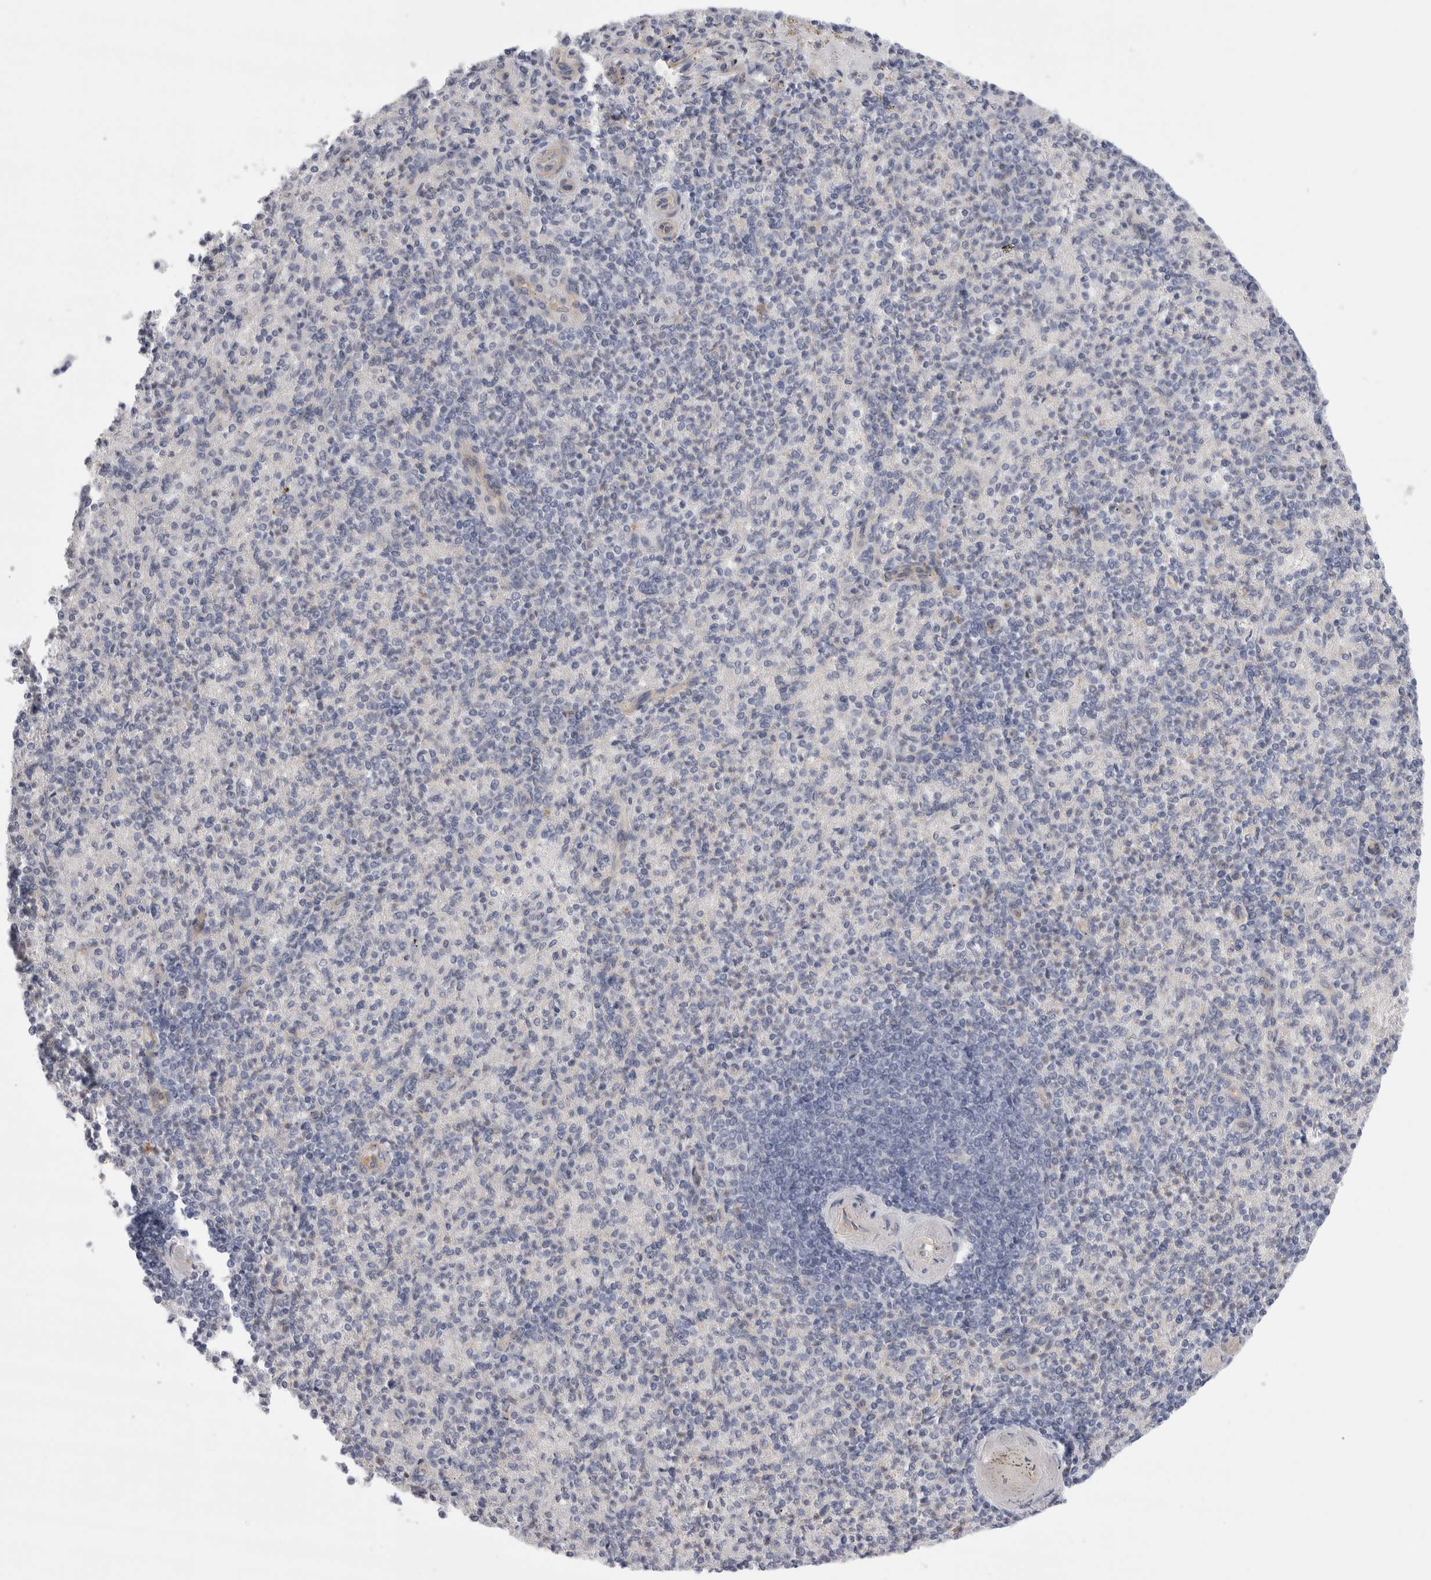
{"staining": {"intensity": "negative", "quantity": "none", "location": "none"}, "tissue": "spleen", "cell_type": "Cells in red pulp", "image_type": "normal", "snomed": [{"axis": "morphology", "description": "Normal tissue, NOS"}, {"axis": "topography", "description": "Spleen"}], "caption": "A high-resolution image shows immunohistochemistry staining of normal spleen, which displays no significant staining in cells in red pulp.", "gene": "VANGL1", "patient": {"sex": "female", "age": 74}}